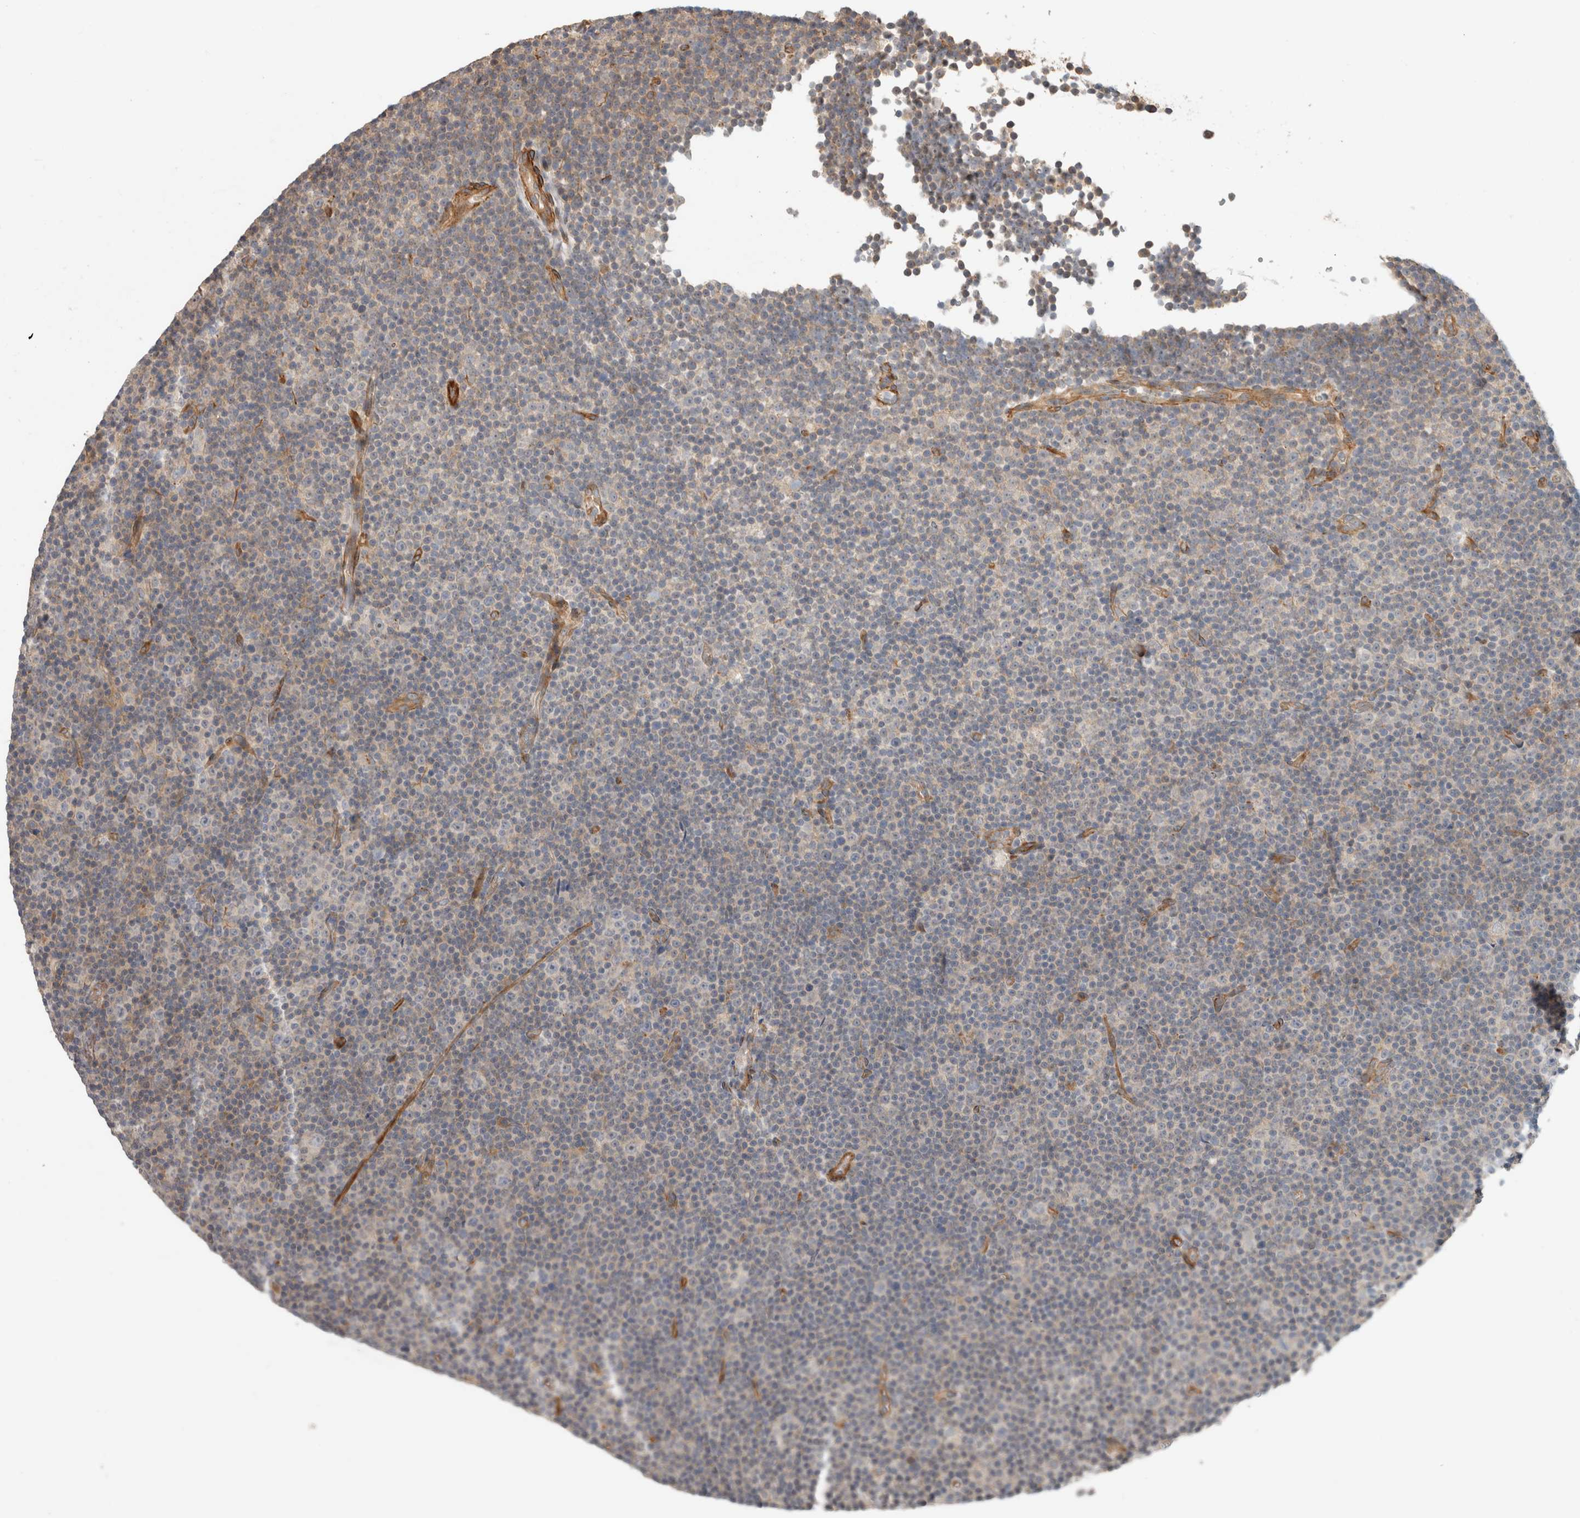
{"staining": {"intensity": "negative", "quantity": "none", "location": "none"}, "tissue": "lymphoma", "cell_type": "Tumor cells", "image_type": "cancer", "snomed": [{"axis": "morphology", "description": "Malignant lymphoma, non-Hodgkin's type, Low grade"}, {"axis": "topography", "description": "Lymph node"}], "caption": "Immunohistochemical staining of human lymphoma displays no significant staining in tumor cells.", "gene": "SIPA1L2", "patient": {"sex": "female", "age": 67}}